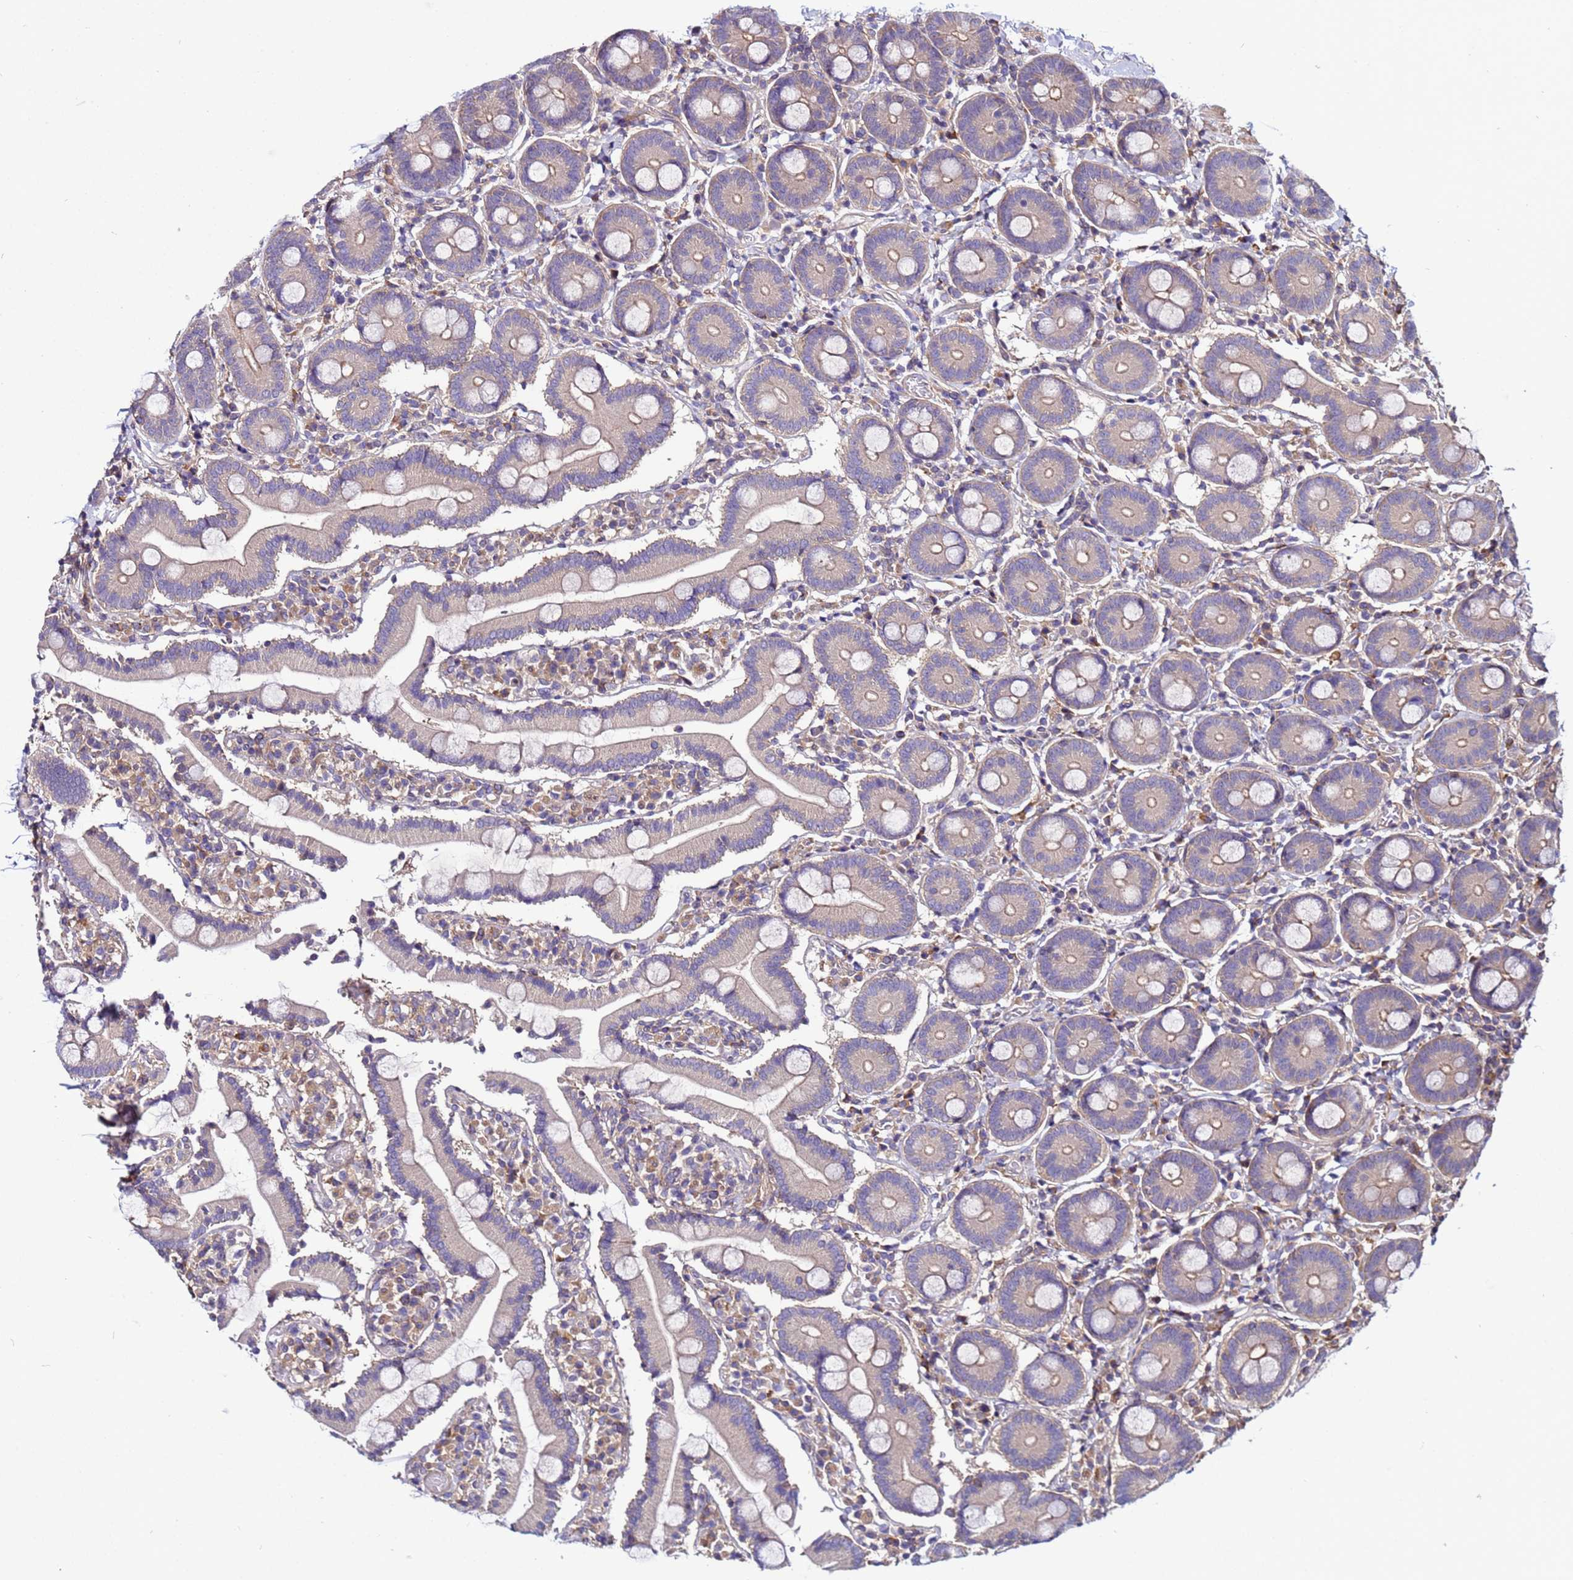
{"staining": {"intensity": "weak", "quantity": "25%-75%", "location": "cytoplasmic/membranous"}, "tissue": "duodenum", "cell_type": "Glandular cells", "image_type": "normal", "snomed": [{"axis": "morphology", "description": "Normal tissue, NOS"}, {"axis": "topography", "description": "Duodenum"}], "caption": "Glandular cells demonstrate low levels of weak cytoplasmic/membranous expression in about 25%-75% of cells in unremarkable duodenum.", "gene": "STK38L", "patient": {"sex": "male", "age": 55}}